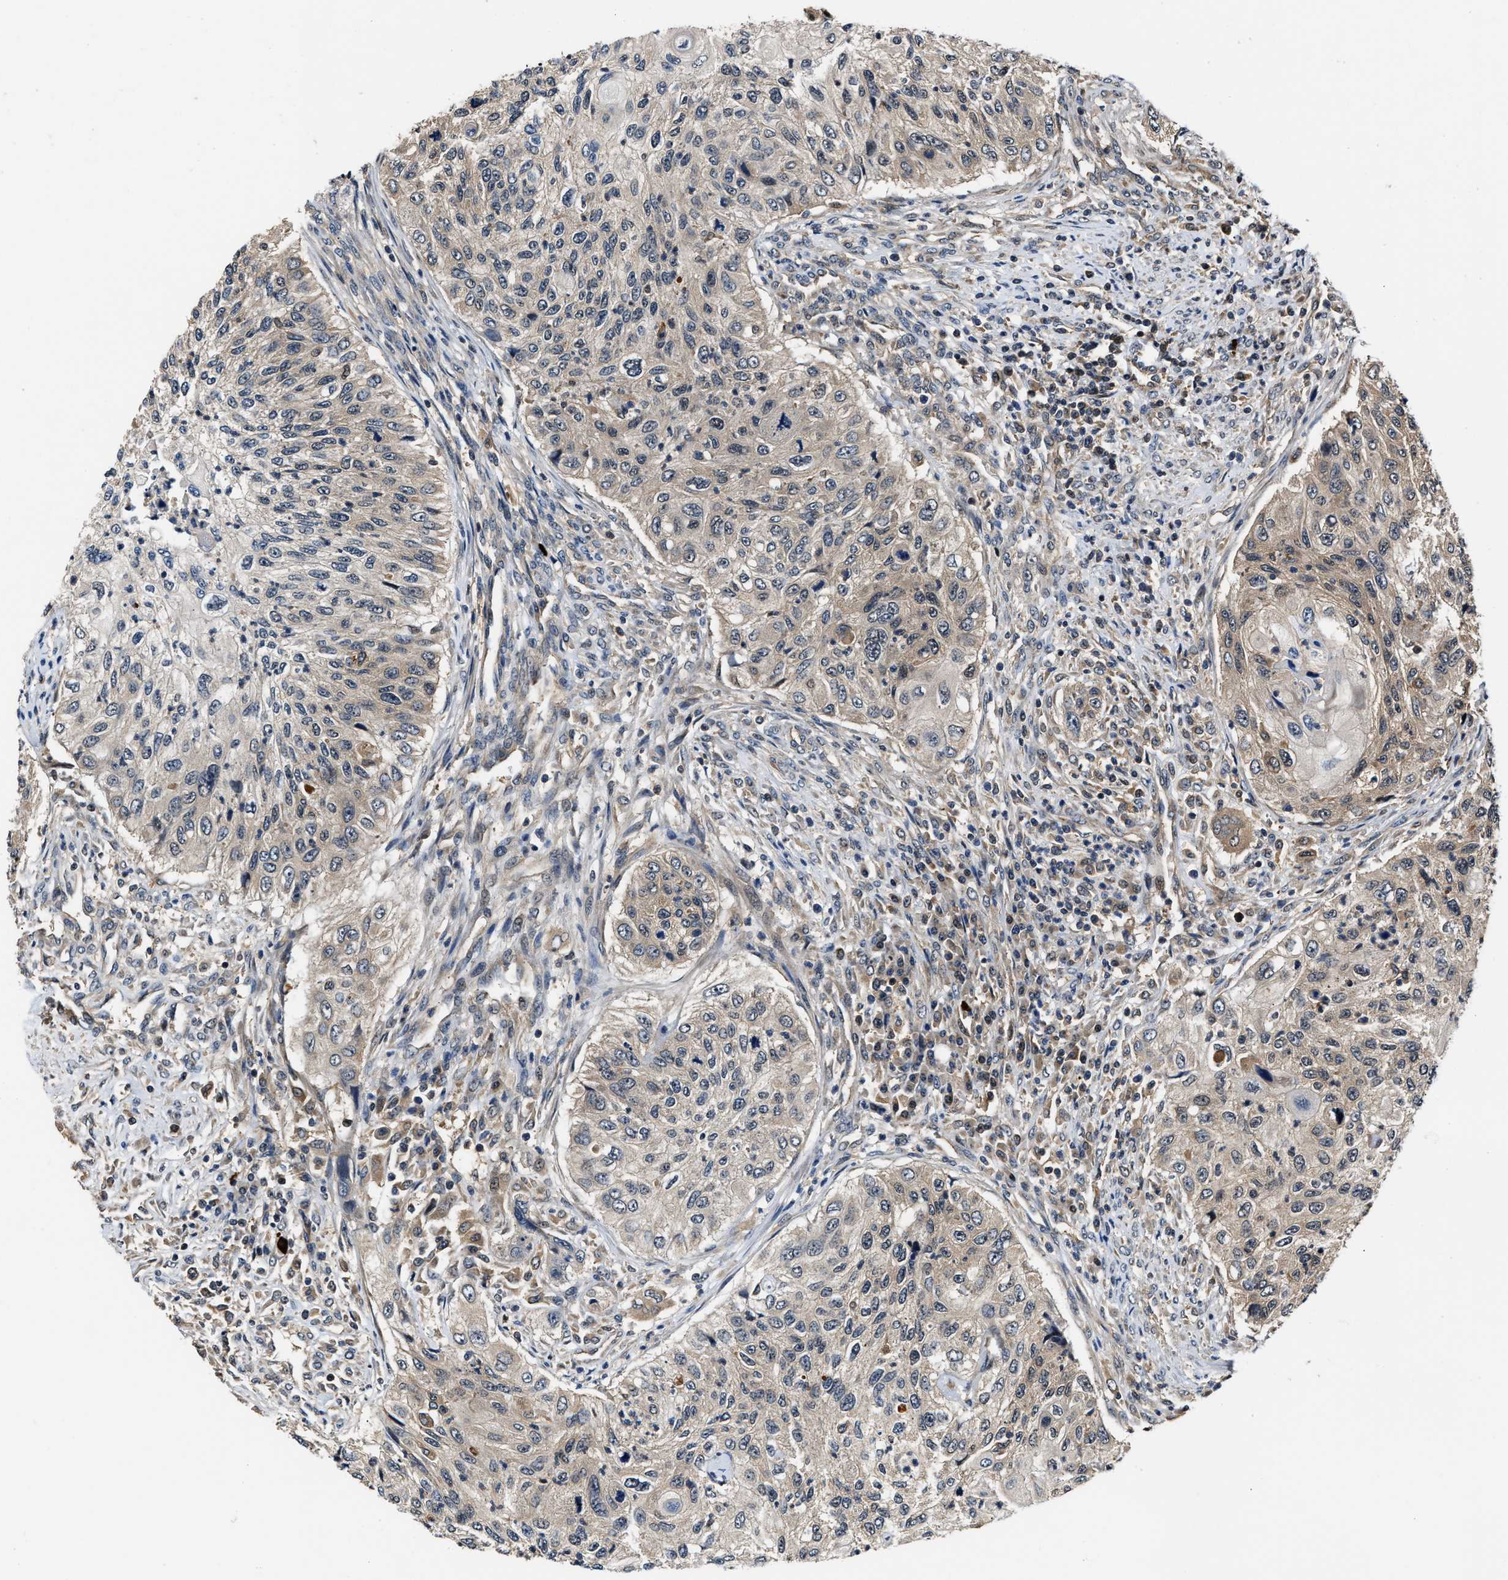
{"staining": {"intensity": "negative", "quantity": "none", "location": "none"}, "tissue": "urothelial cancer", "cell_type": "Tumor cells", "image_type": "cancer", "snomed": [{"axis": "morphology", "description": "Urothelial carcinoma, High grade"}, {"axis": "topography", "description": "Urinary bladder"}], "caption": "There is no significant expression in tumor cells of urothelial carcinoma (high-grade).", "gene": "TUT7", "patient": {"sex": "female", "age": 60}}